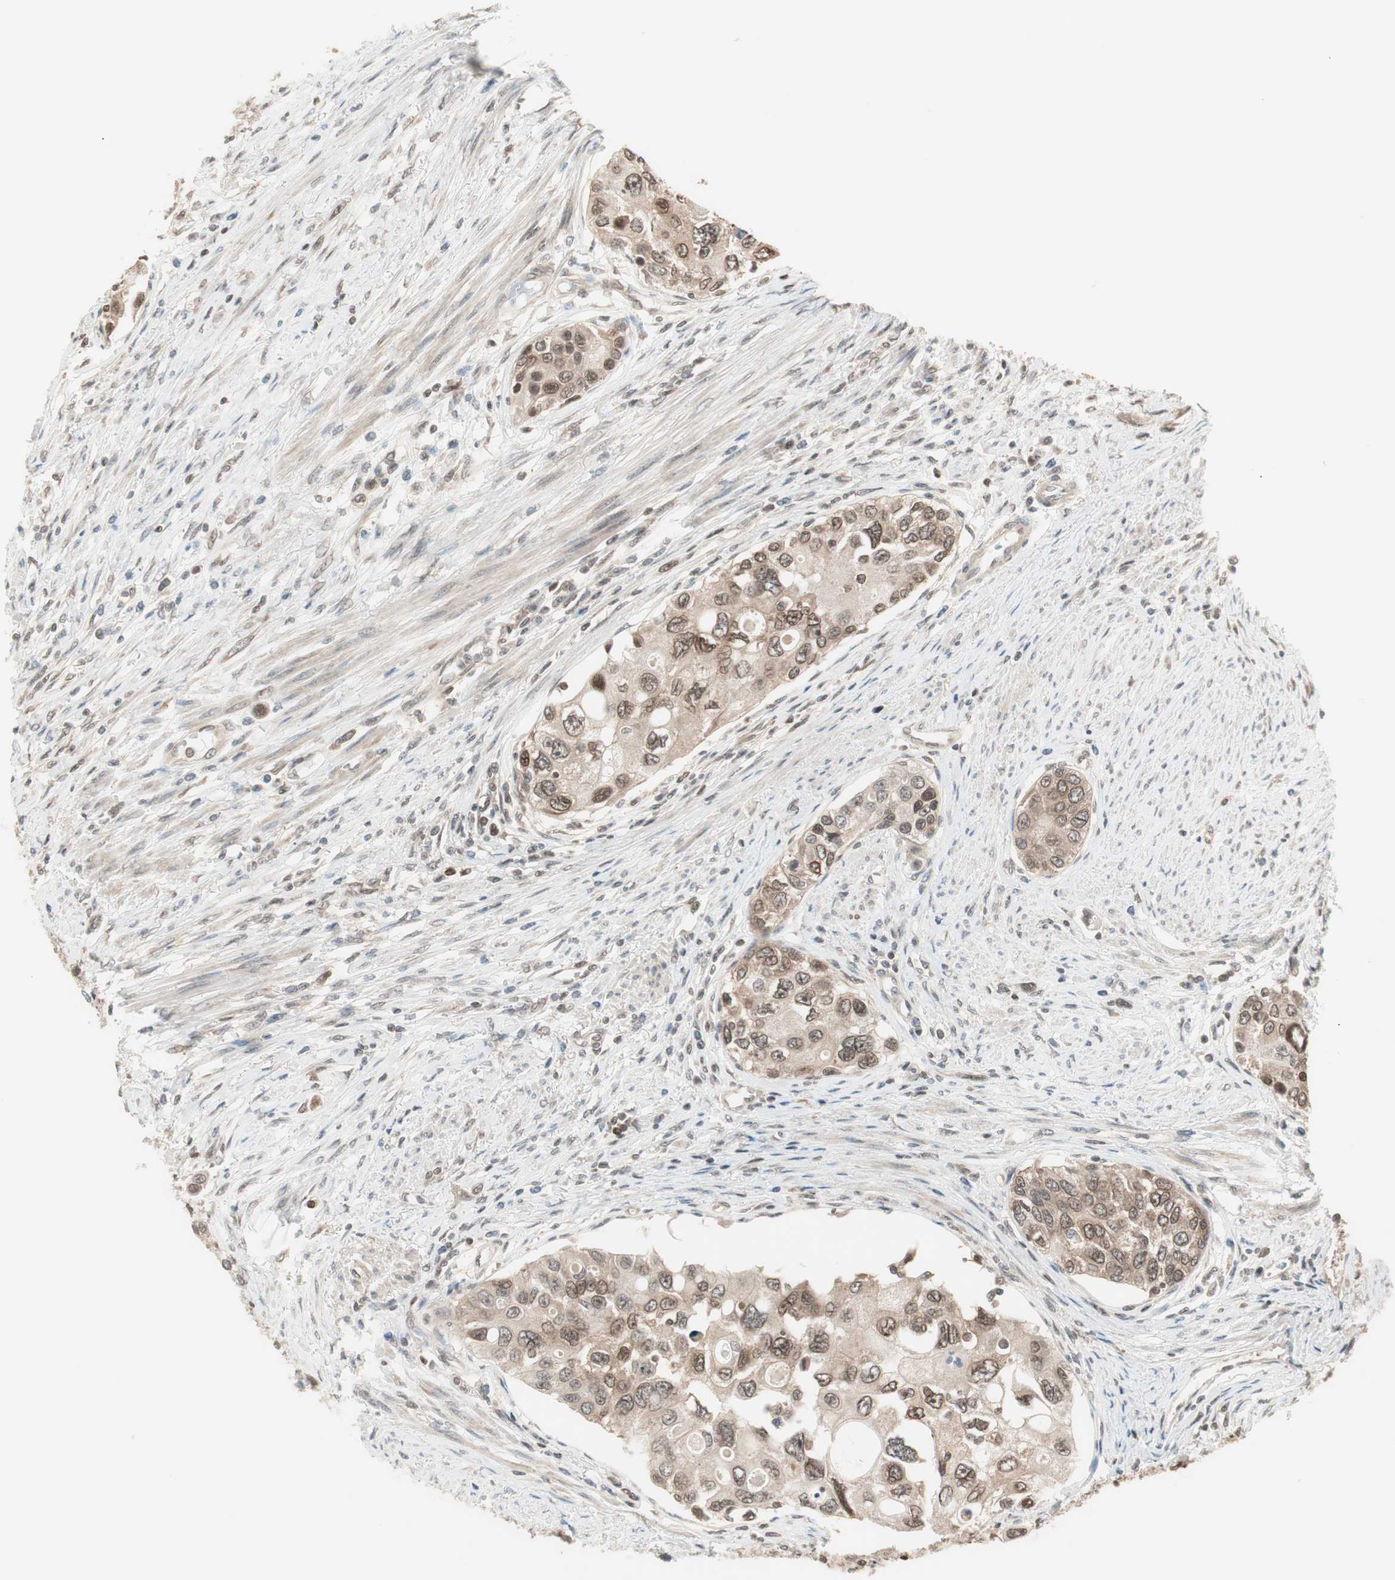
{"staining": {"intensity": "weak", "quantity": ">75%", "location": "cytoplasmic/membranous,nuclear"}, "tissue": "urothelial cancer", "cell_type": "Tumor cells", "image_type": "cancer", "snomed": [{"axis": "morphology", "description": "Urothelial carcinoma, High grade"}, {"axis": "topography", "description": "Urinary bladder"}], "caption": "This histopathology image exhibits IHC staining of human urothelial carcinoma (high-grade), with low weak cytoplasmic/membranous and nuclear positivity in approximately >75% of tumor cells.", "gene": "UBE2I", "patient": {"sex": "female", "age": 56}}